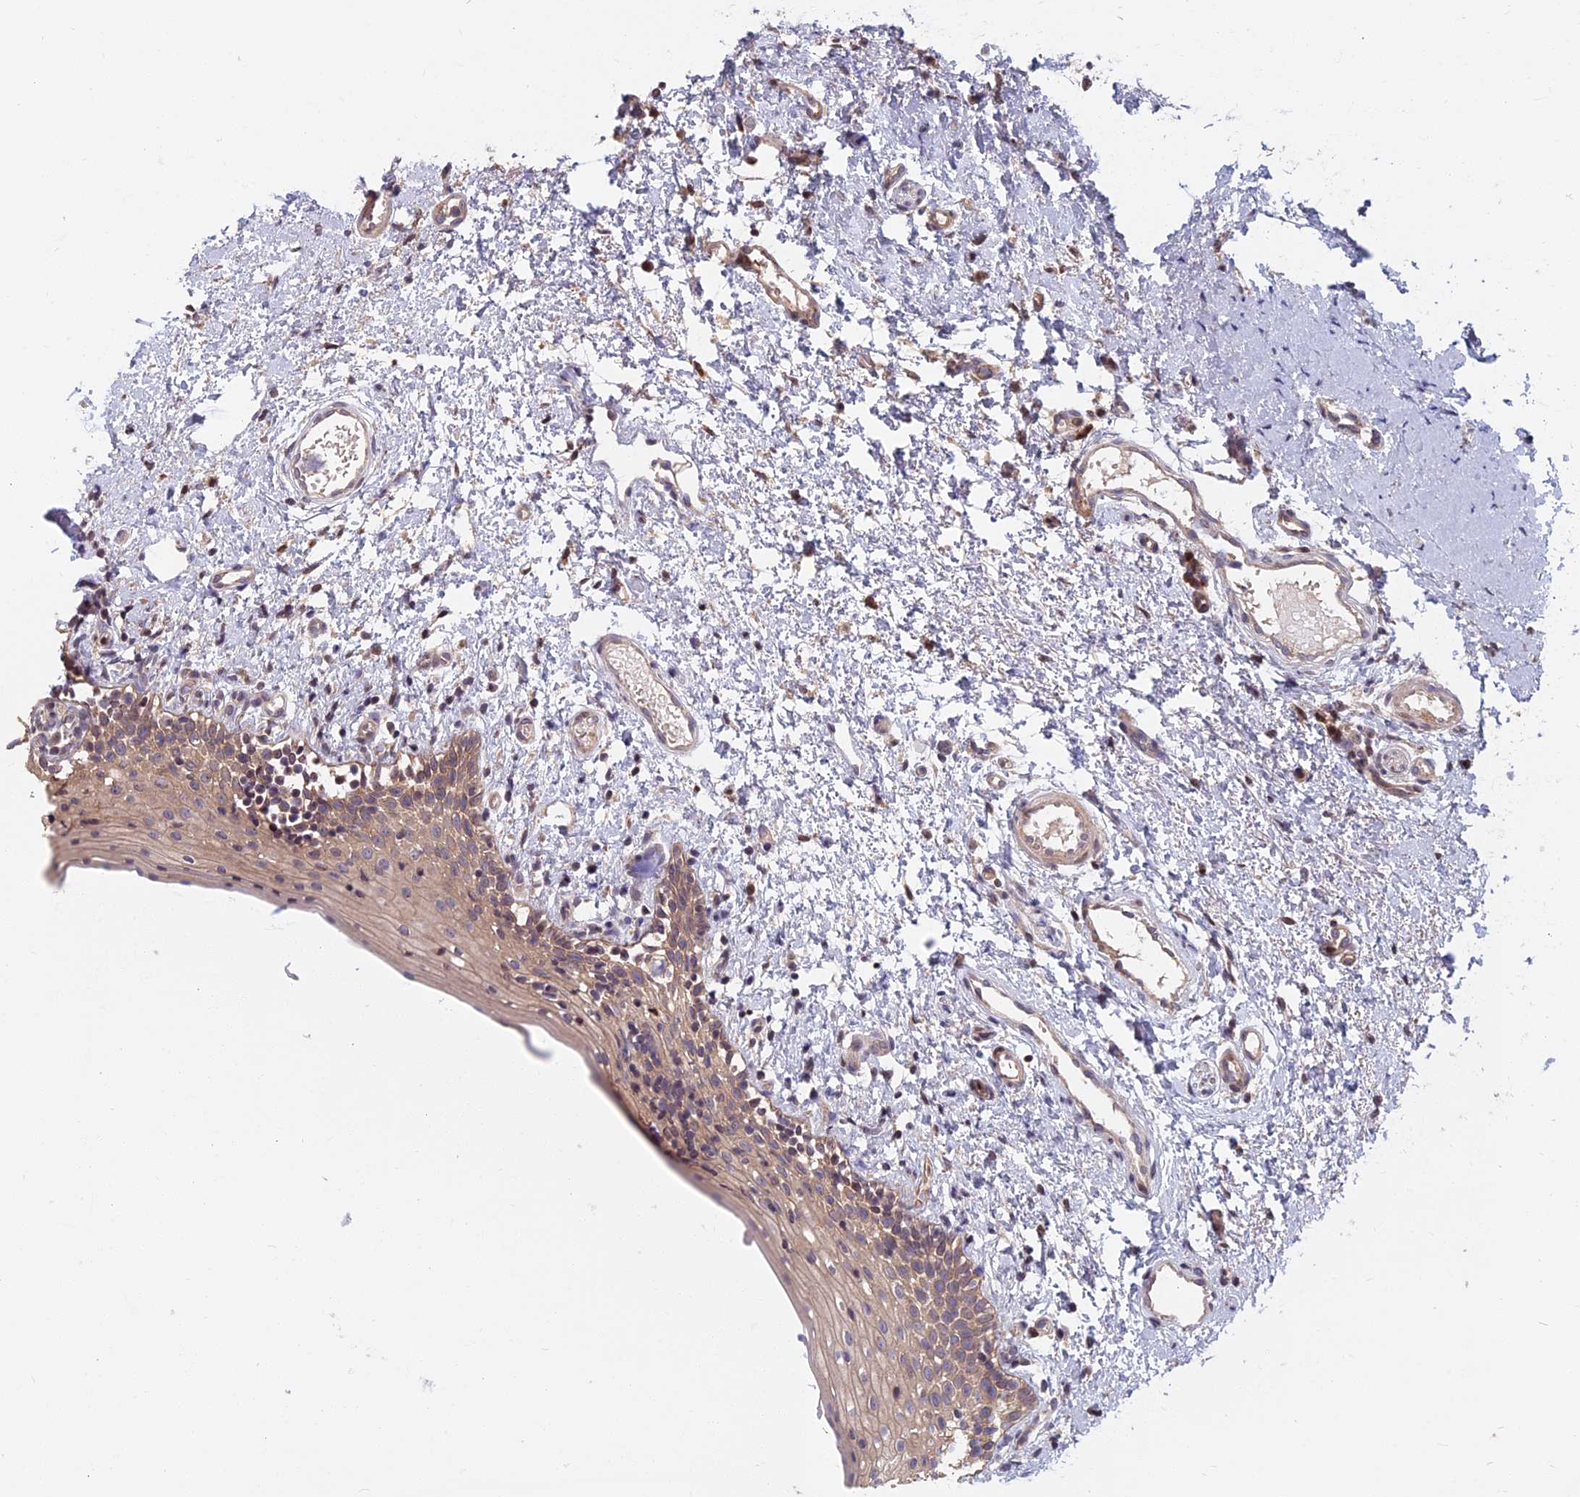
{"staining": {"intensity": "weak", "quantity": ">75%", "location": "cytoplasmic/membranous"}, "tissue": "oral mucosa", "cell_type": "Squamous epithelial cells", "image_type": "normal", "snomed": [{"axis": "morphology", "description": "Normal tissue, NOS"}, {"axis": "topography", "description": "Oral tissue"}], "caption": "Immunohistochemistry (DAB (3,3'-diaminobenzidine)) staining of normal oral mucosa shows weak cytoplasmic/membranous protein positivity in approximately >75% of squamous epithelial cells.", "gene": "CCDC113", "patient": {"sex": "female", "age": 13}}